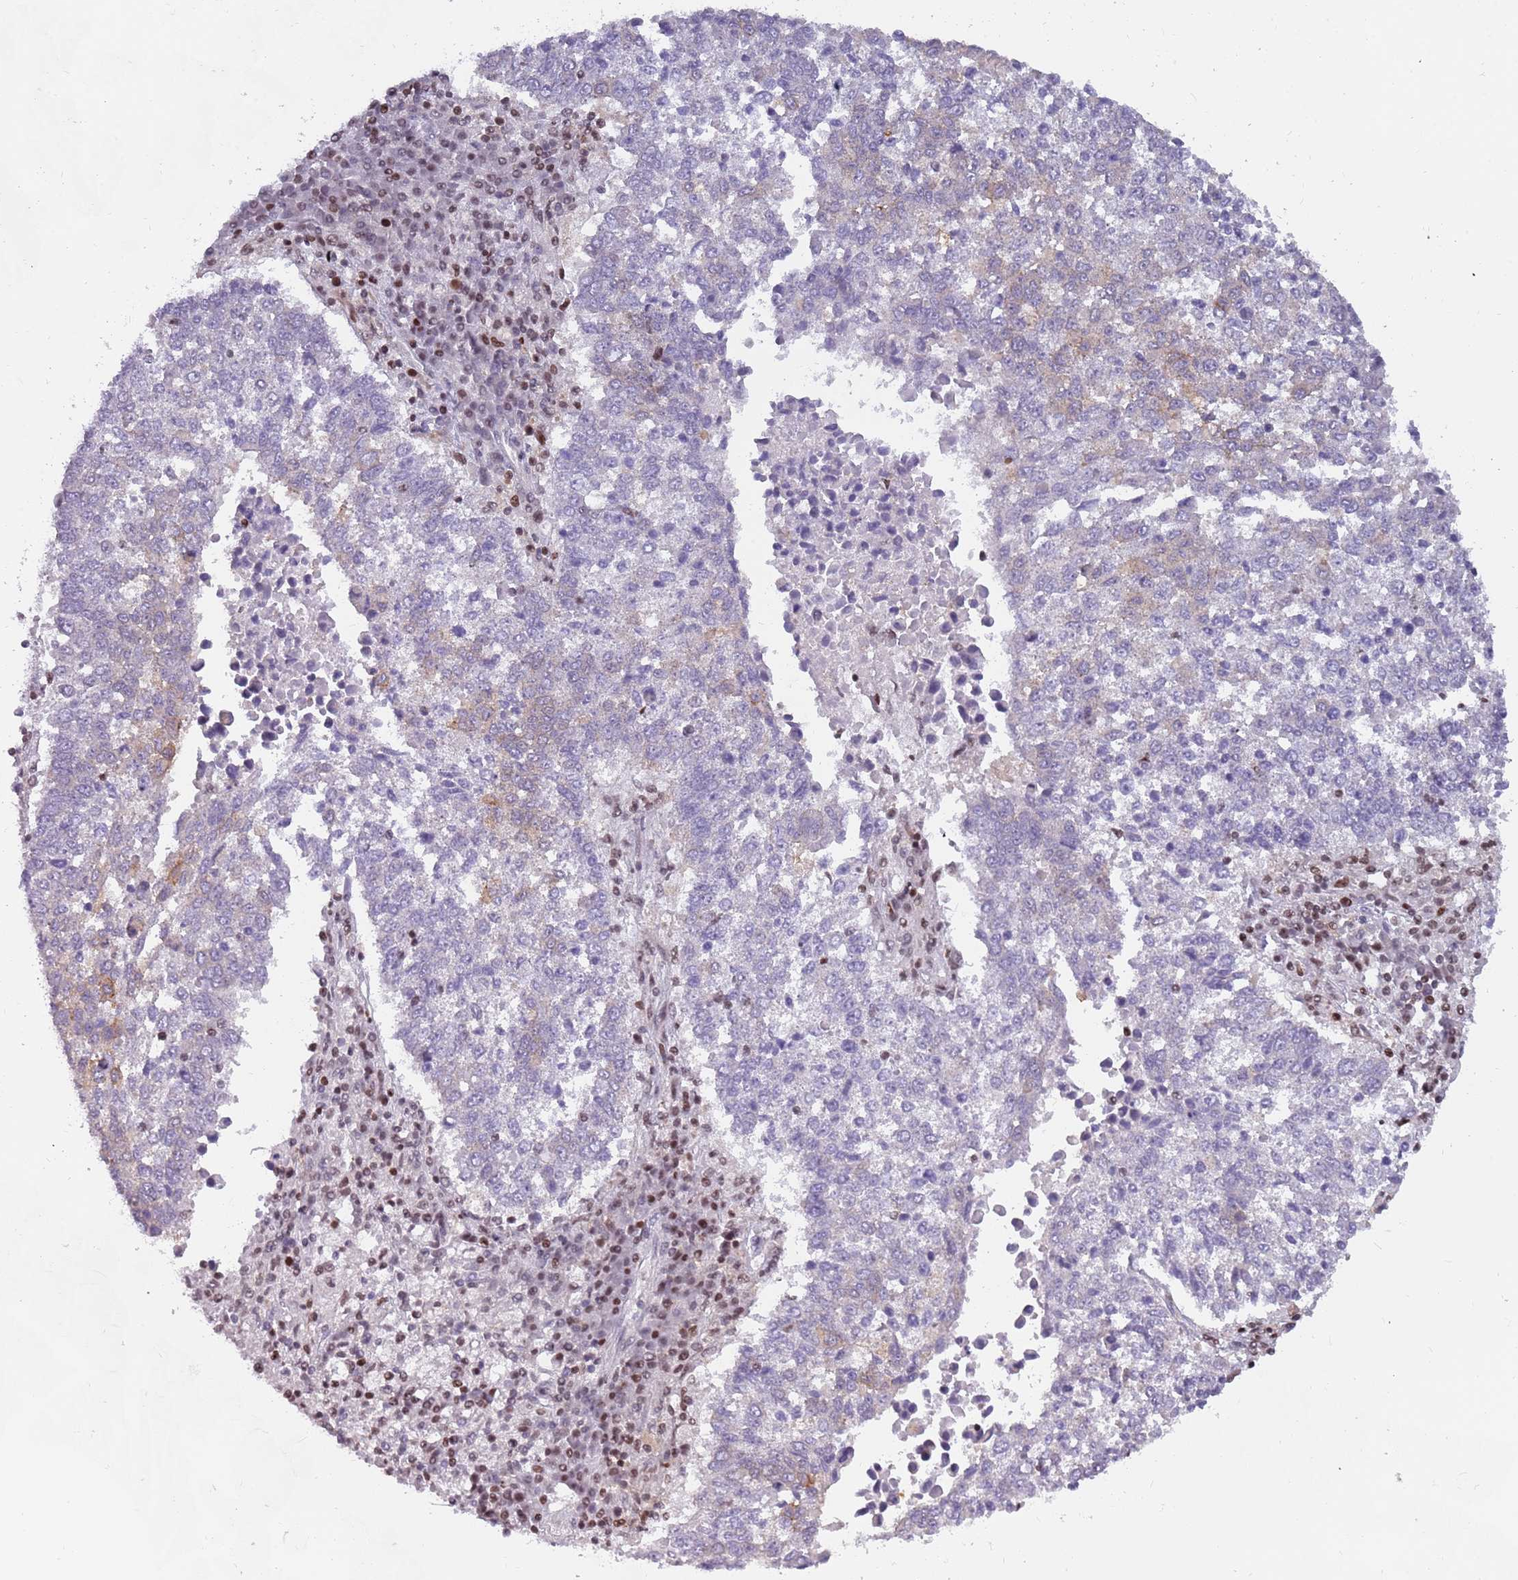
{"staining": {"intensity": "negative", "quantity": "none", "location": "none"}, "tissue": "lung cancer", "cell_type": "Tumor cells", "image_type": "cancer", "snomed": [{"axis": "morphology", "description": "Squamous cell carcinoma, NOS"}, {"axis": "topography", "description": "Lung"}], "caption": "The immunohistochemistry image has no significant expression in tumor cells of lung cancer (squamous cell carcinoma) tissue.", "gene": "ARHGEF5", "patient": {"sex": "male", "age": 73}}